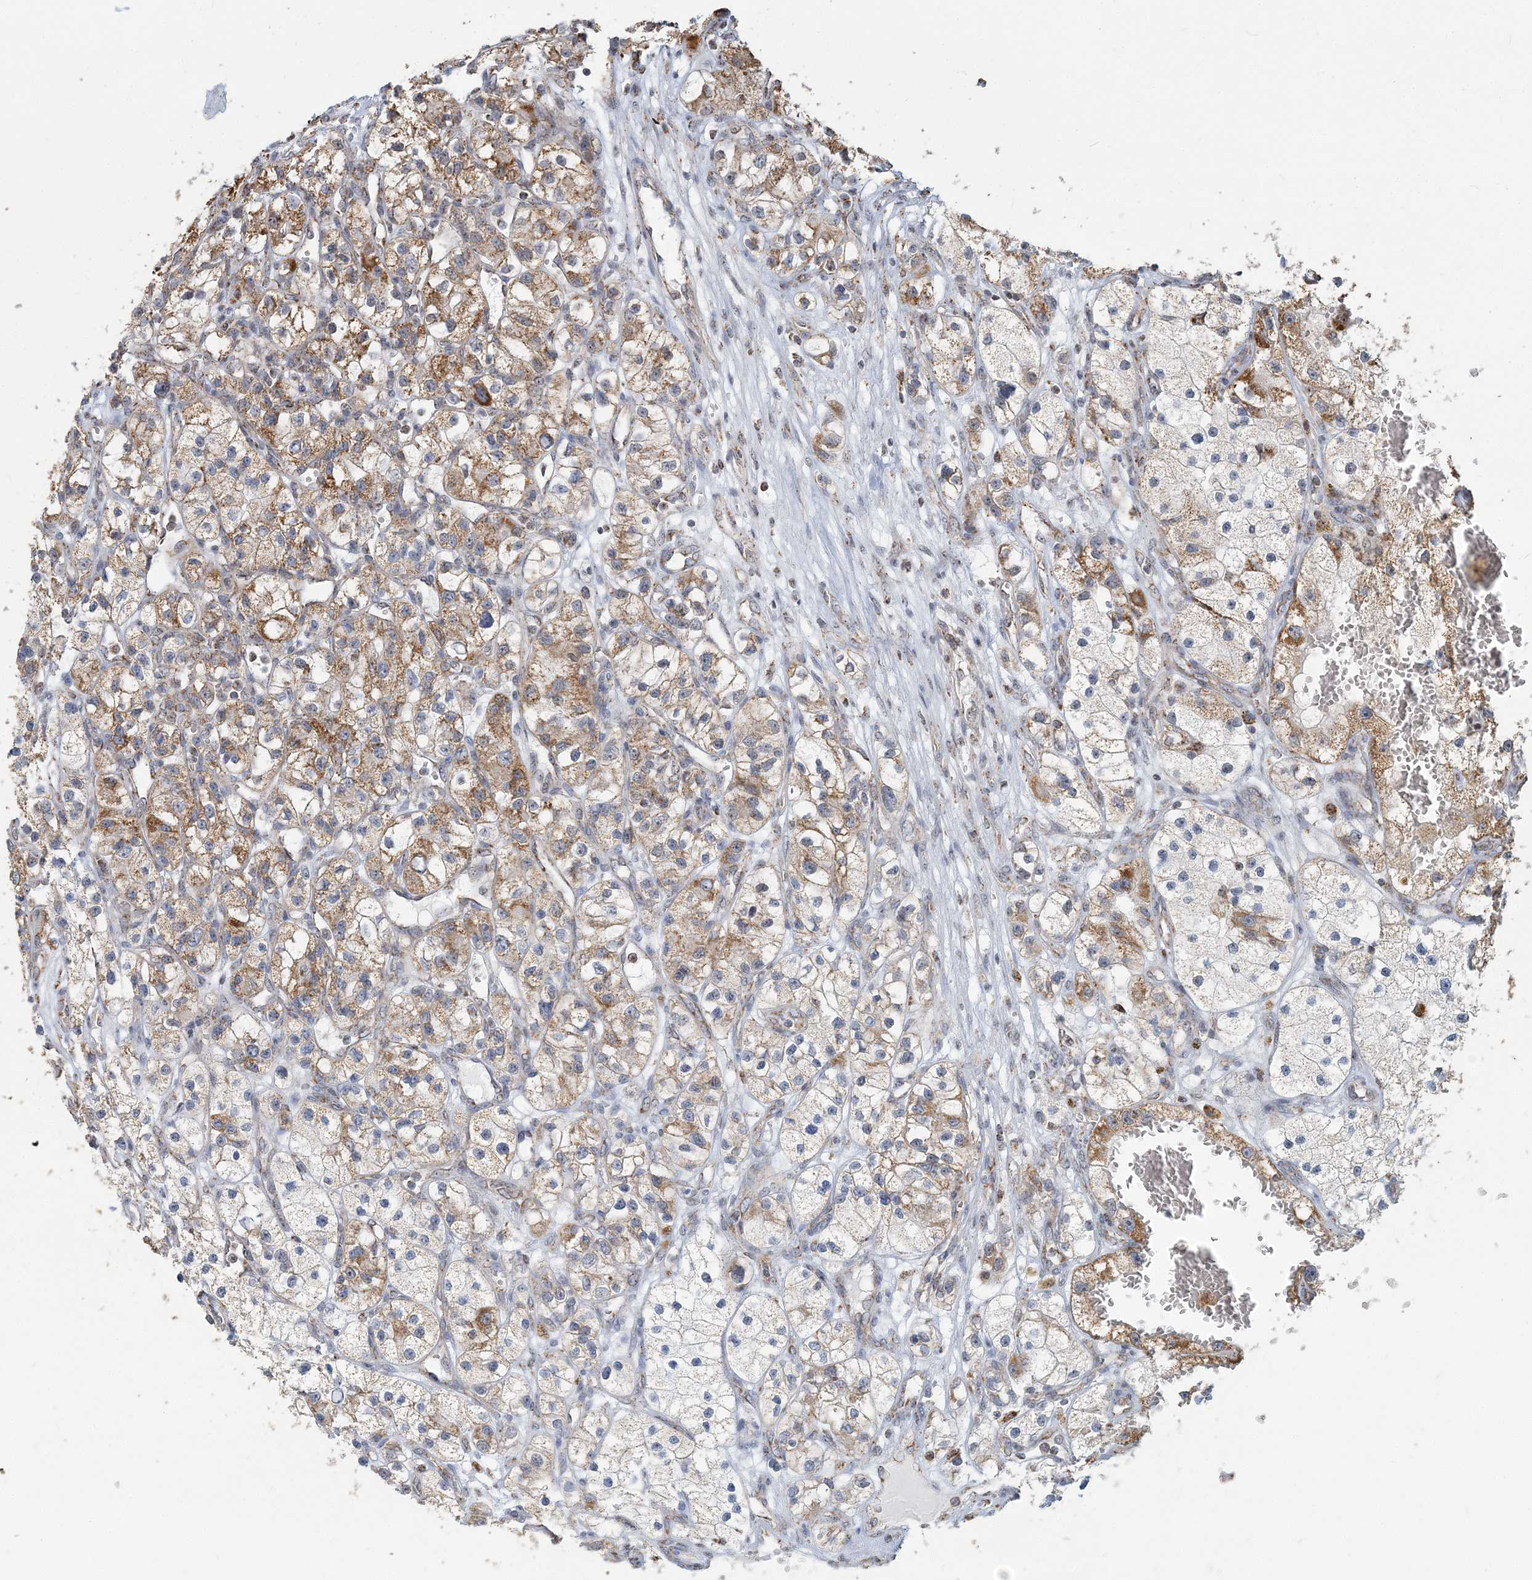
{"staining": {"intensity": "moderate", "quantity": ">75%", "location": "cytoplasmic/membranous"}, "tissue": "renal cancer", "cell_type": "Tumor cells", "image_type": "cancer", "snomed": [{"axis": "morphology", "description": "Adenocarcinoma, NOS"}, {"axis": "topography", "description": "Kidney"}], "caption": "Brown immunohistochemical staining in adenocarcinoma (renal) demonstrates moderate cytoplasmic/membranous staining in about >75% of tumor cells.", "gene": "SUCLG1", "patient": {"sex": "female", "age": 57}}